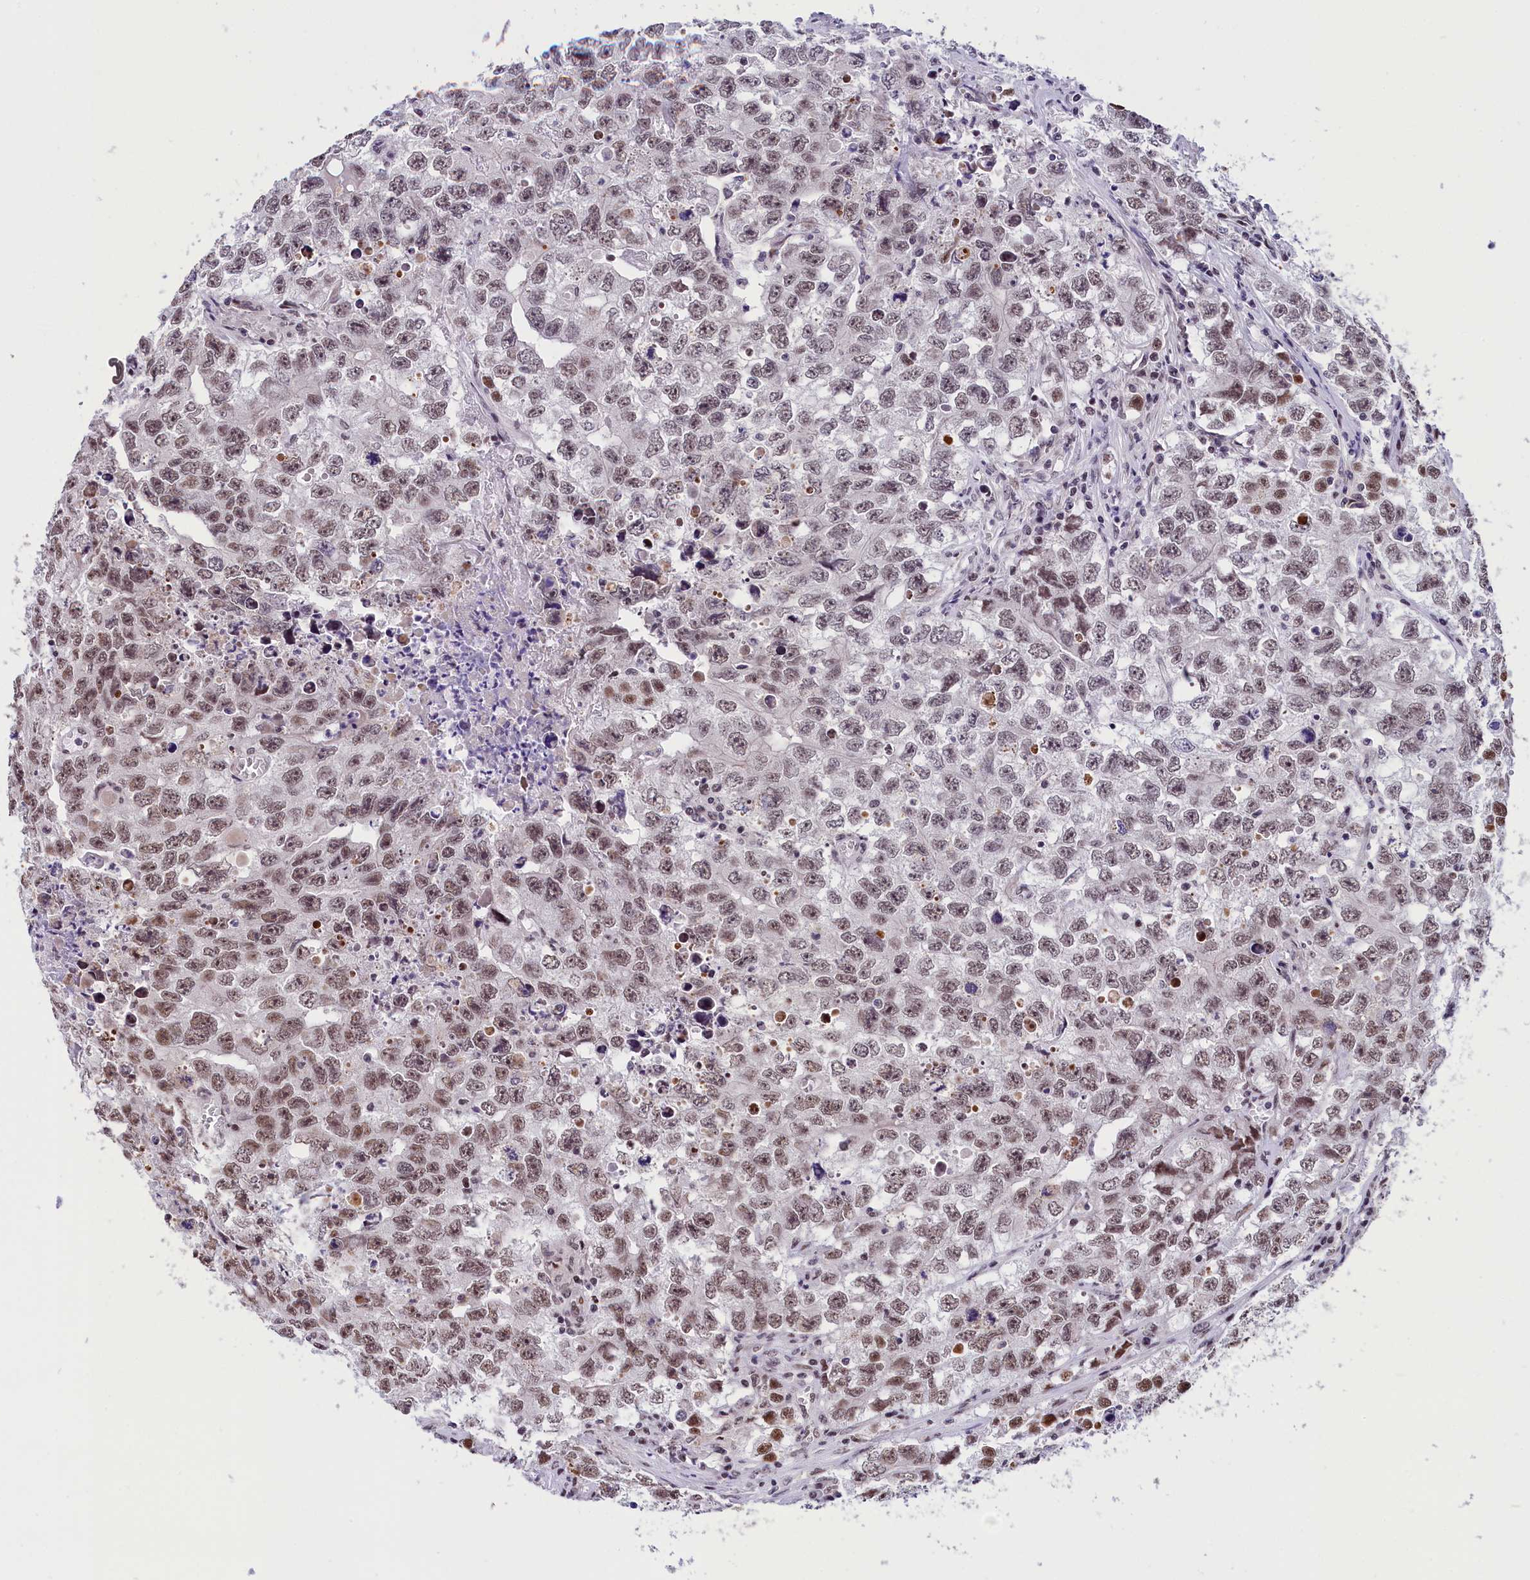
{"staining": {"intensity": "weak", "quantity": ">75%", "location": "nuclear"}, "tissue": "testis cancer", "cell_type": "Tumor cells", "image_type": "cancer", "snomed": [{"axis": "morphology", "description": "Seminoma, NOS"}, {"axis": "morphology", "description": "Carcinoma, Embryonal, NOS"}, {"axis": "topography", "description": "Testis"}], "caption": "Immunohistochemistry histopathology image of neoplastic tissue: human testis cancer stained using IHC shows low levels of weak protein expression localized specifically in the nuclear of tumor cells, appearing as a nuclear brown color.", "gene": "CDYL2", "patient": {"sex": "male", "age": 43}}